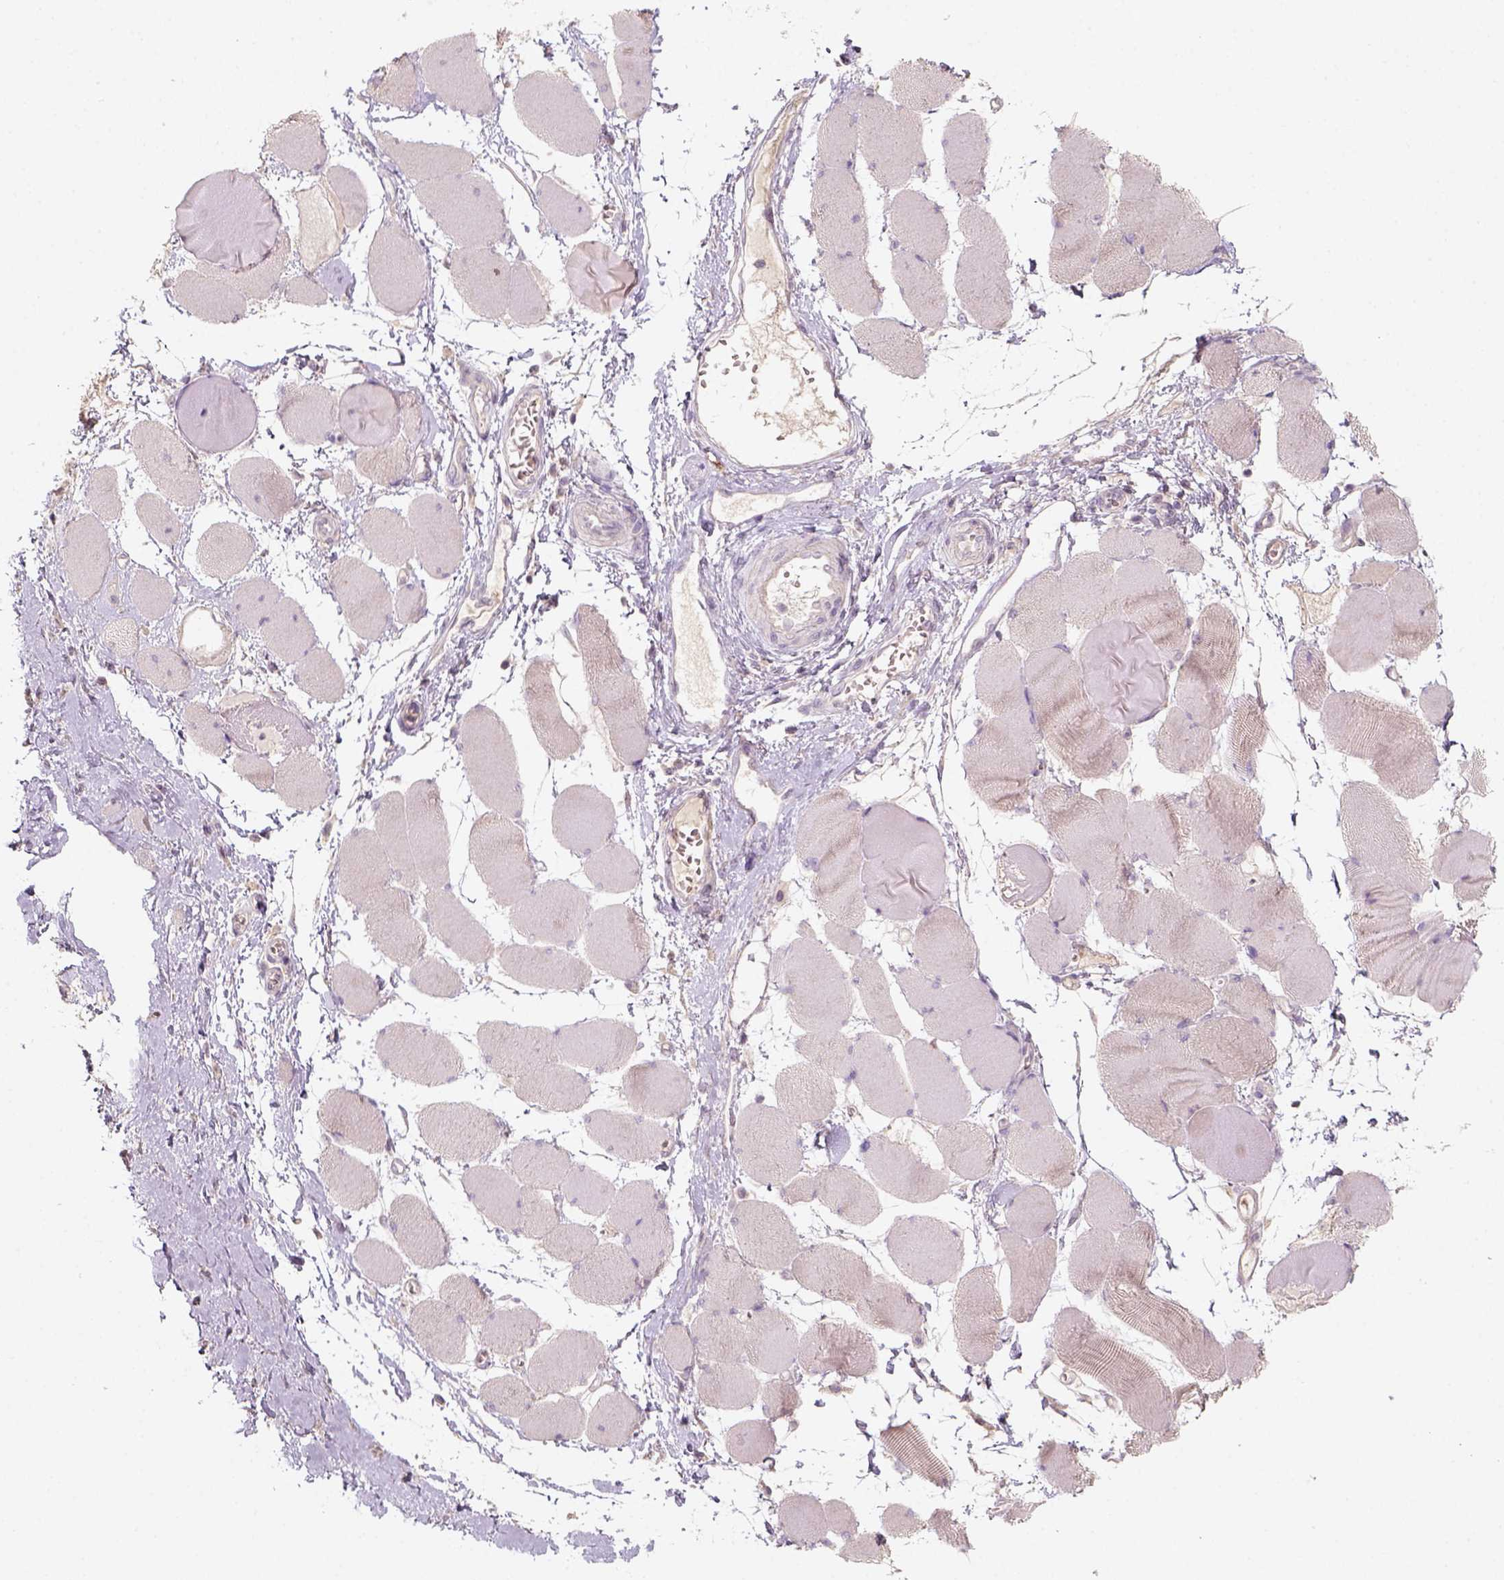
{"staining": {"intensity": "negative", "quantity": "none", "location": "none"}, "tissue": "skeletal muscle", "cell_type": "Myocytes", "image_type": "normal", "snomed": [{"axis": "morphology", "description": "Normal tissue, NOS"}, {"axis": "topography", "description": "Skeletal muscle"}], "caption": "High power microscopy micrograph of an IHC micrograph of benign skeletal muscle, revealing no significant expression in myocytes.", "gene": "AQP9", "patient": {"sex": "female", "age": 75}}